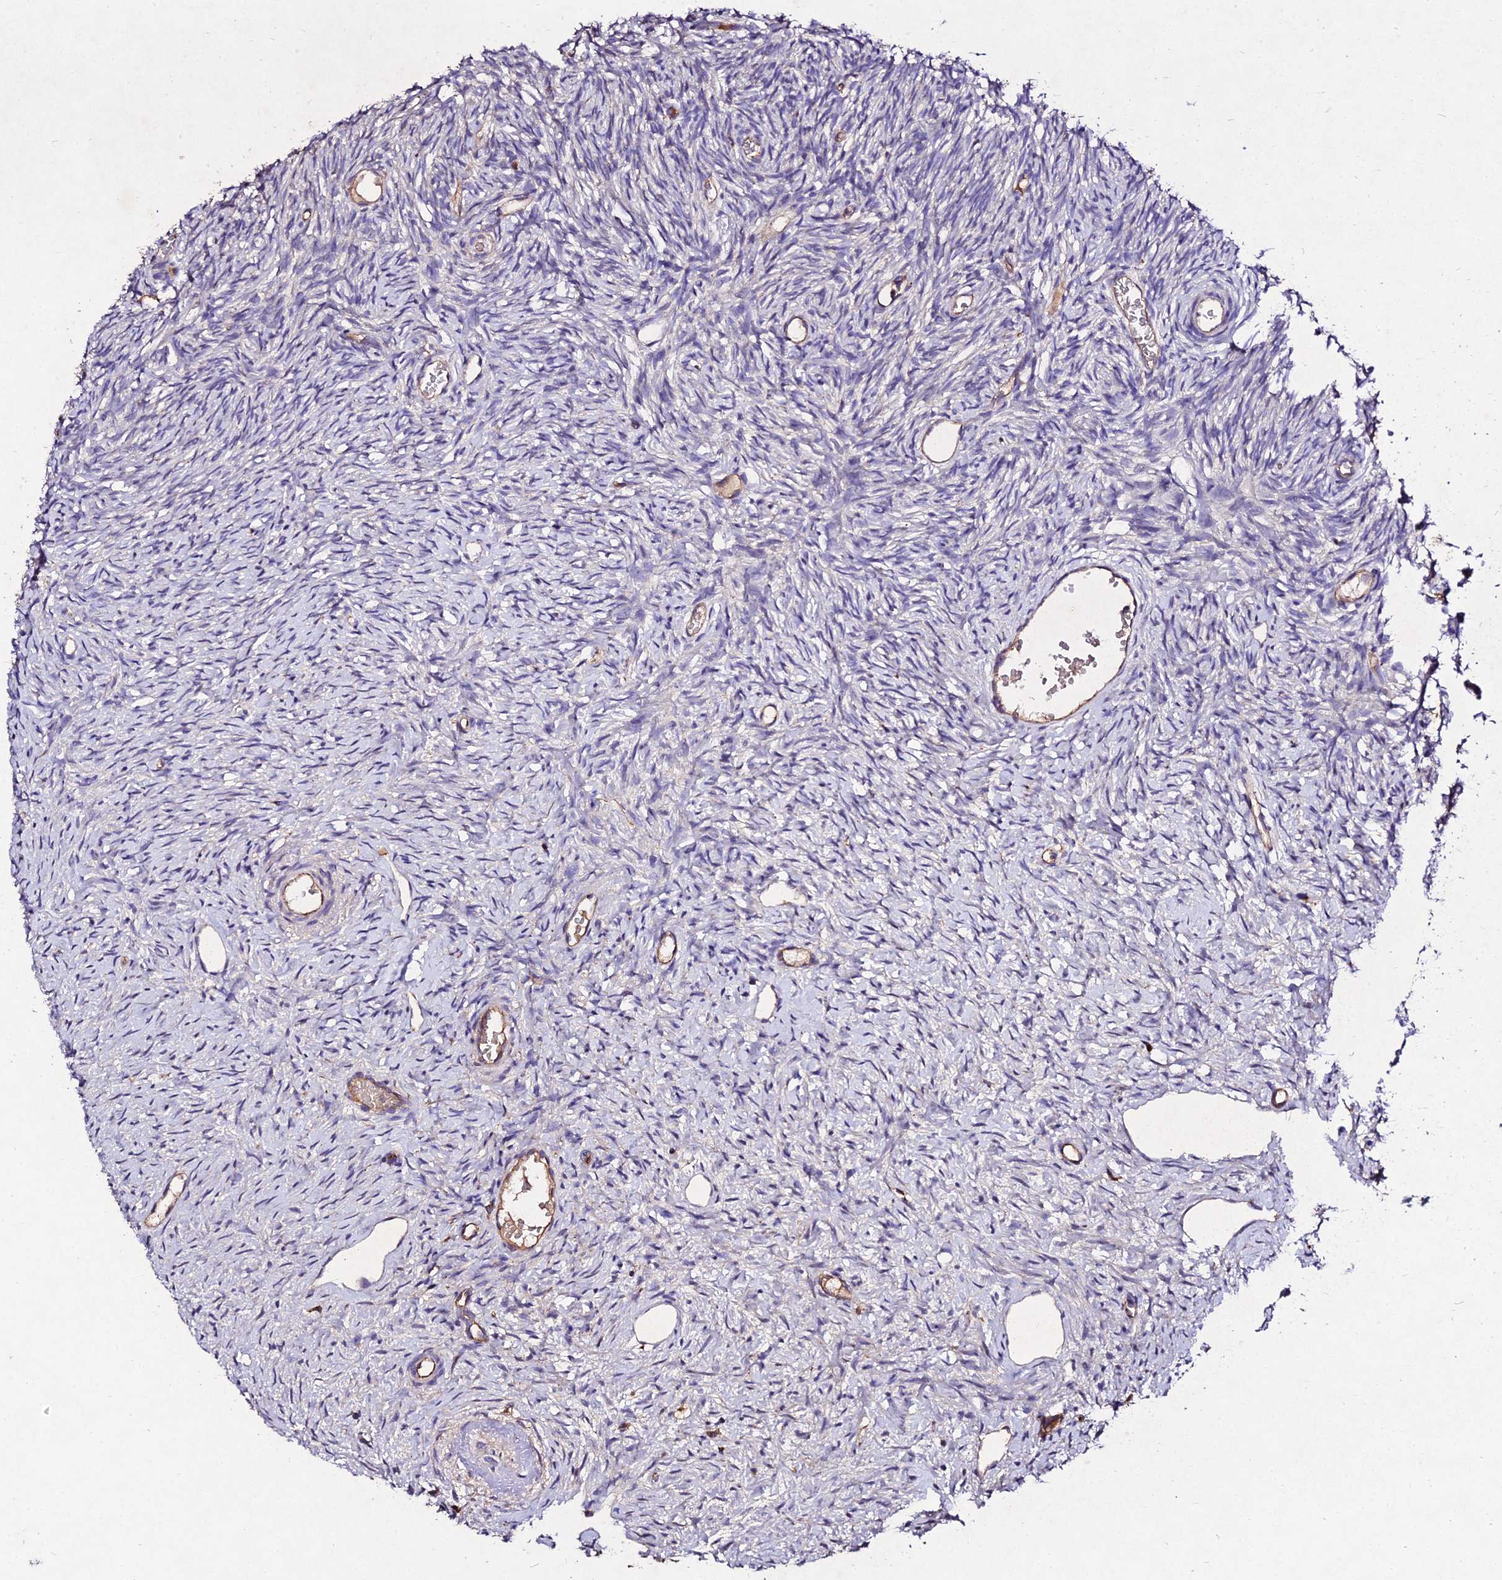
{"staining": {"intensity": "weak", "quantity": ">75%", "location": "cytoplasmic/membranous"}, "tissue": "ovary", "cell_type": "Follicle cells", "image_type": "normal", "snomed": [{"axis": "morphology", "description": "Normal tissue, NOS"}, {"axis": "topography", "description": "Ovary"}], "caption": "Follicle cells exhibit low levels of weak cytoplasmic/membranous positivity in about >75% of cells in benign human ovary.", "gene": "AP3M1", "patient": {"sex": "female", "age": 51}}